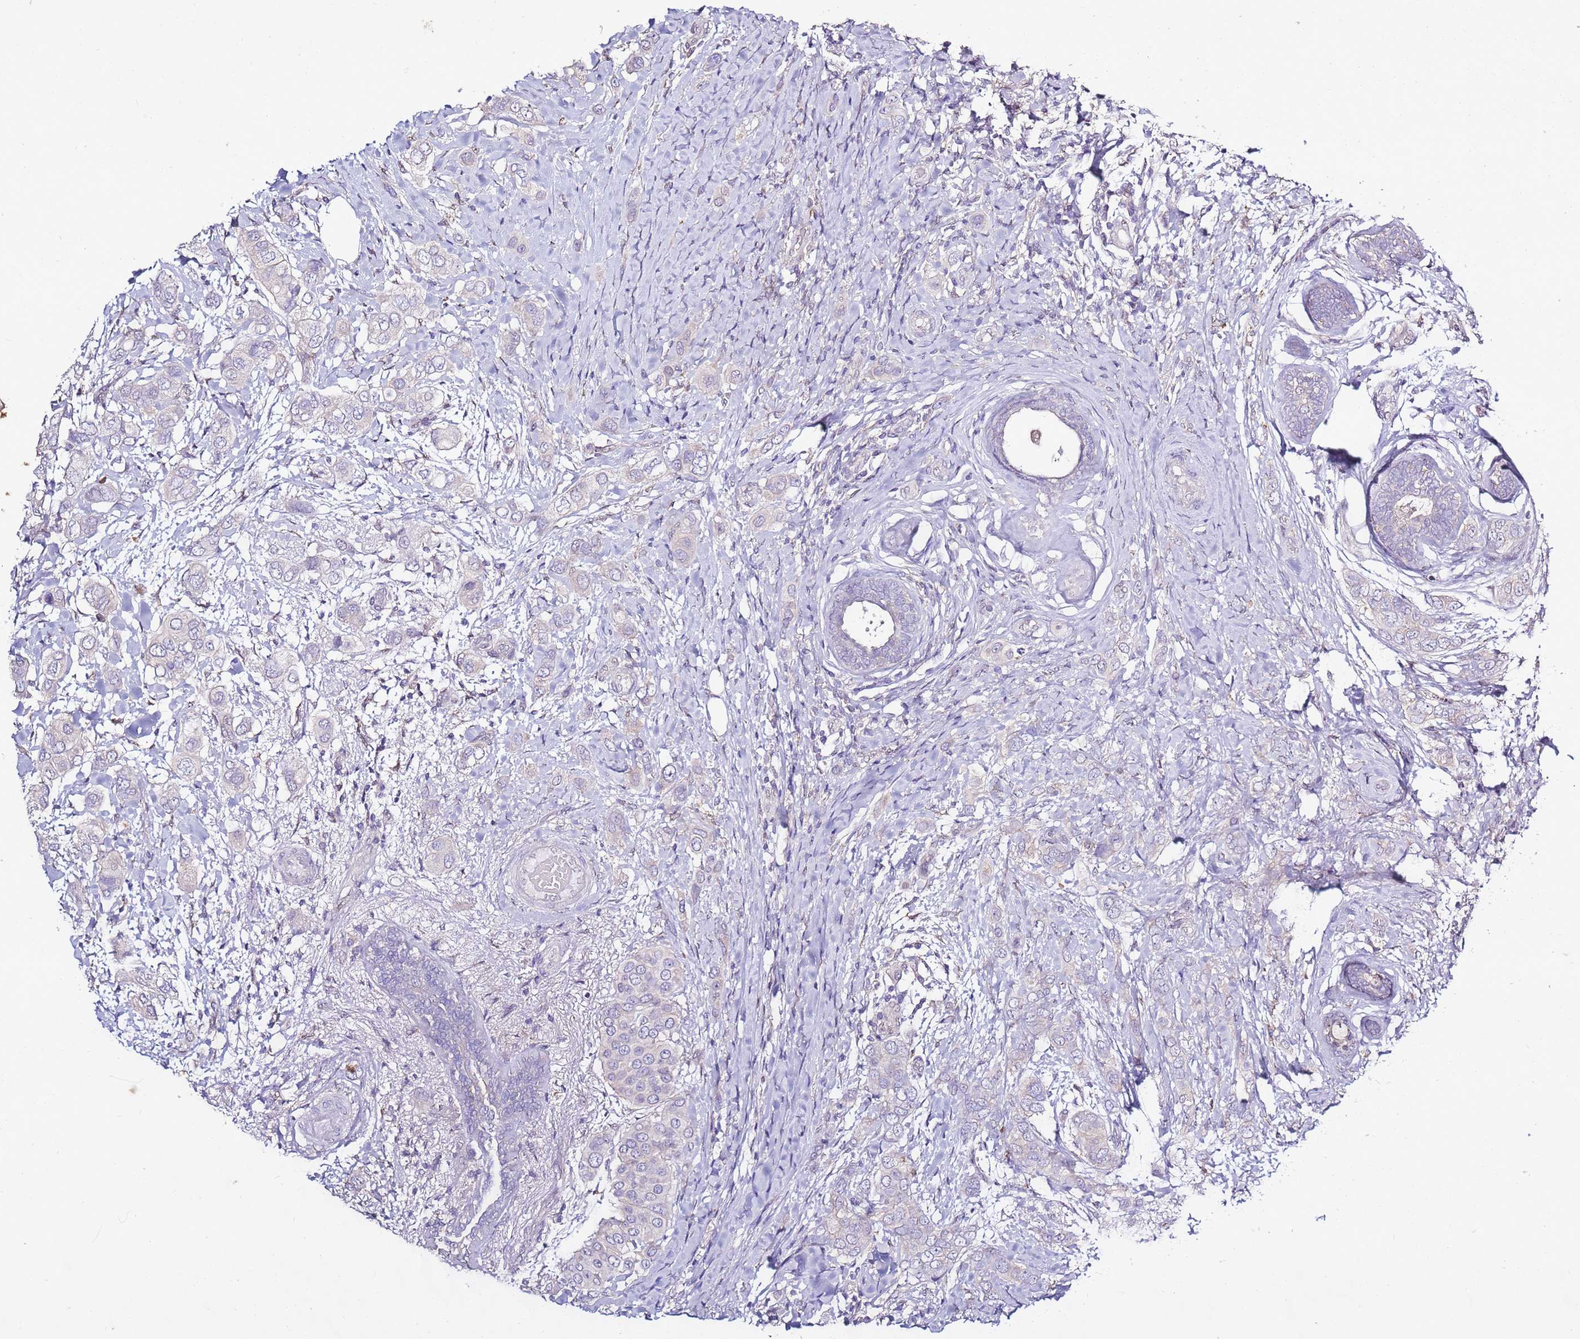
{"staining": {"intensity": "negative", "quantity": "none", "location": "none"}, "tissue": "breast cancer", "cell_type": "Tumor cells", "image_type": "cancer", "snomed": [{"axis": "morphology", "description": "Lobular carcinoma"}, {"axis": "topography", "description": "Breast"}], "caption": "There is no significant positivity in tumor cells of breast lobular carcinoma. (DAB (3,3'-diaminobenzidine) IHC with hematoxylin counter stain).", "gene": "CAPN9", "patient": {"sex": "female", "age": 51}}